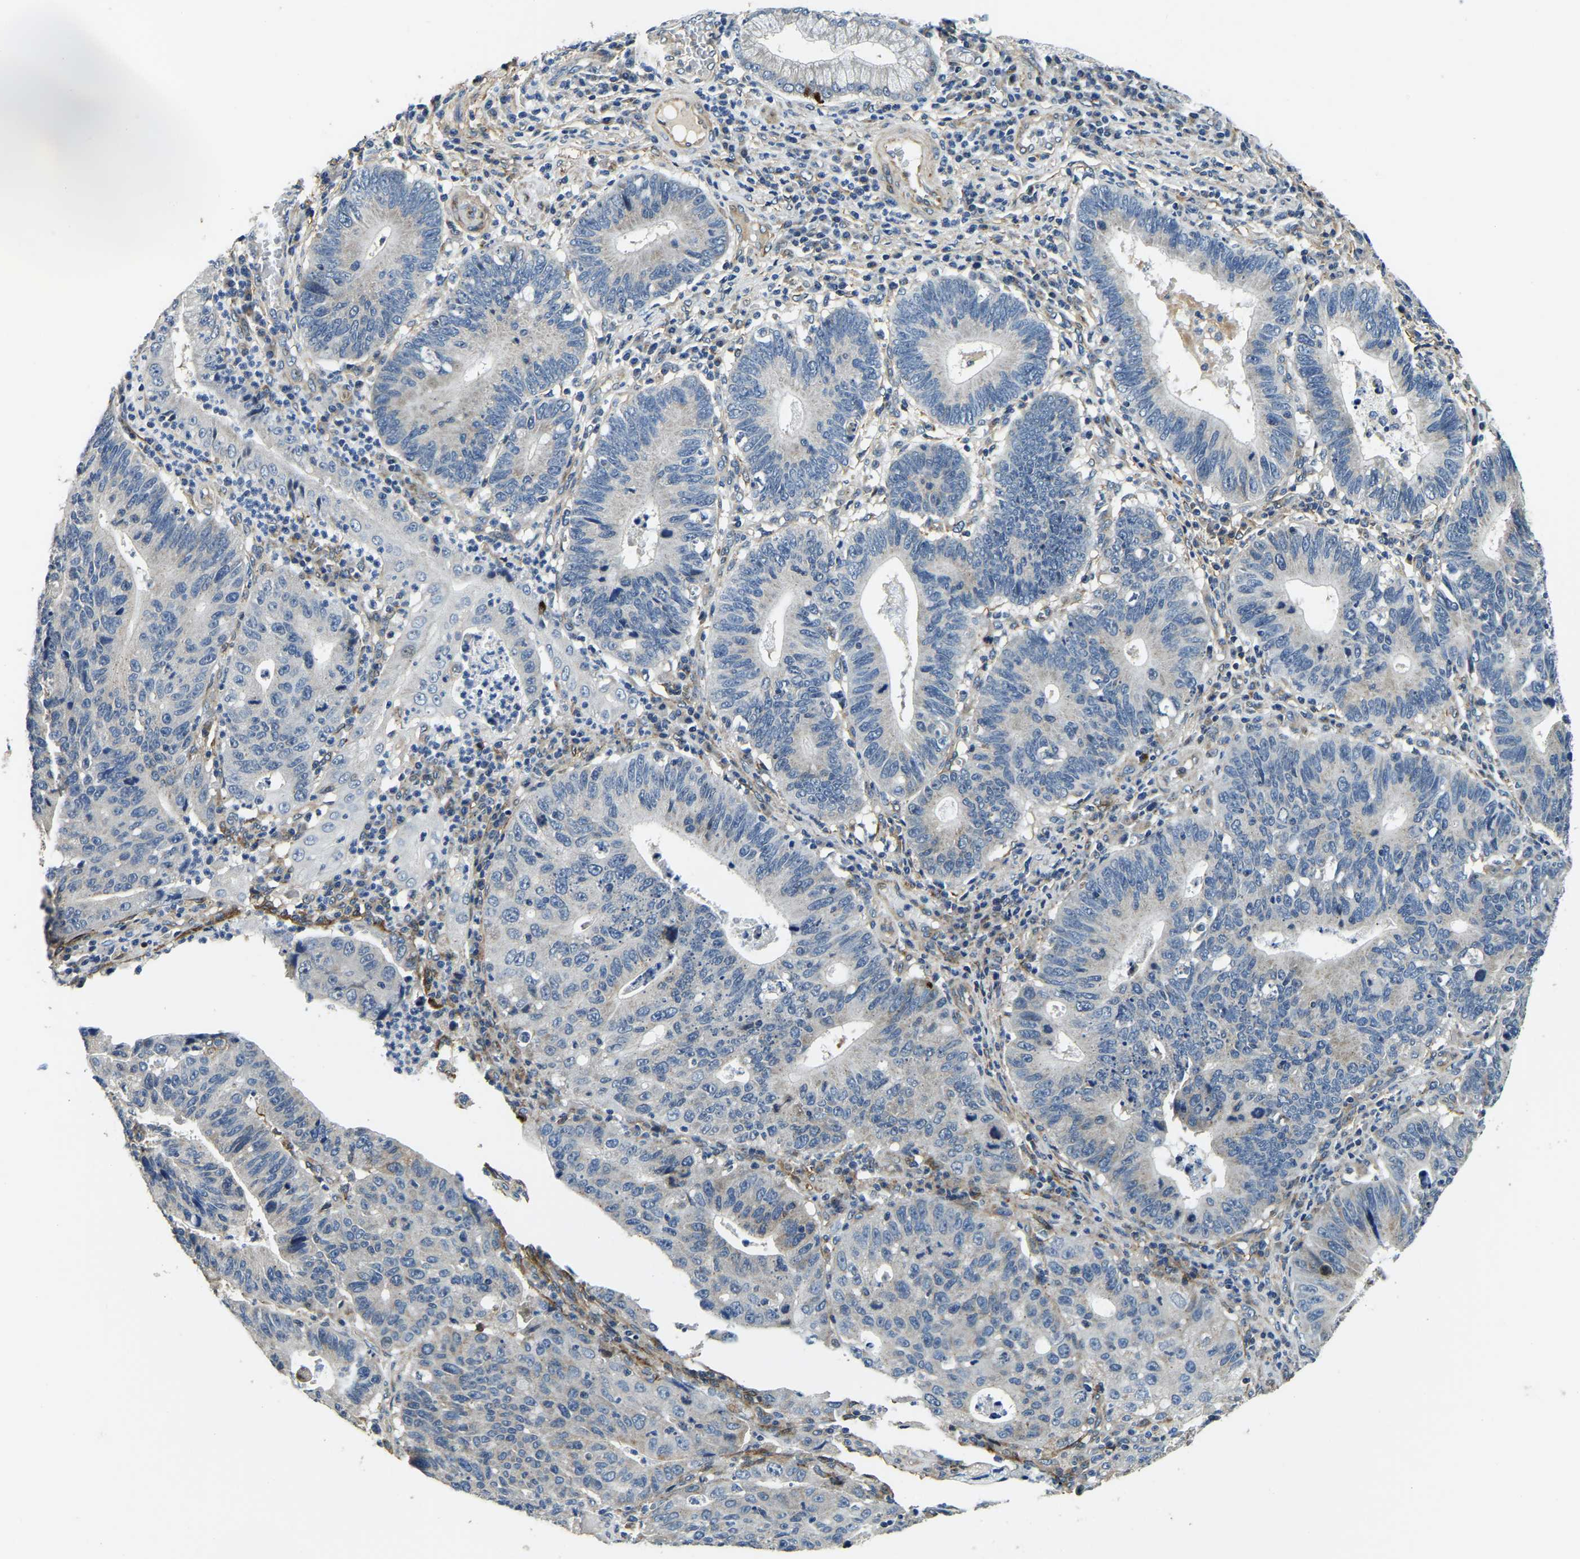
{"staining": {"intensity": "negative", "quantity": "none", "location": "none"}, "tissue": "stomach cancer", "cell_type": "Tumor cells", "image_type": "cancer", "snomed": [{"axis": "morphology", "description": "Adenocarcinoma, NOS"}, {"axis": "topography", "description": "Stomach"}], "caption": "A photomicrograph of human stomach cancer (adenocarcinoma) is negative for staining in tumor cells.", "gene": "RNF39", "patient": {"sex": "male", "age": 59}}